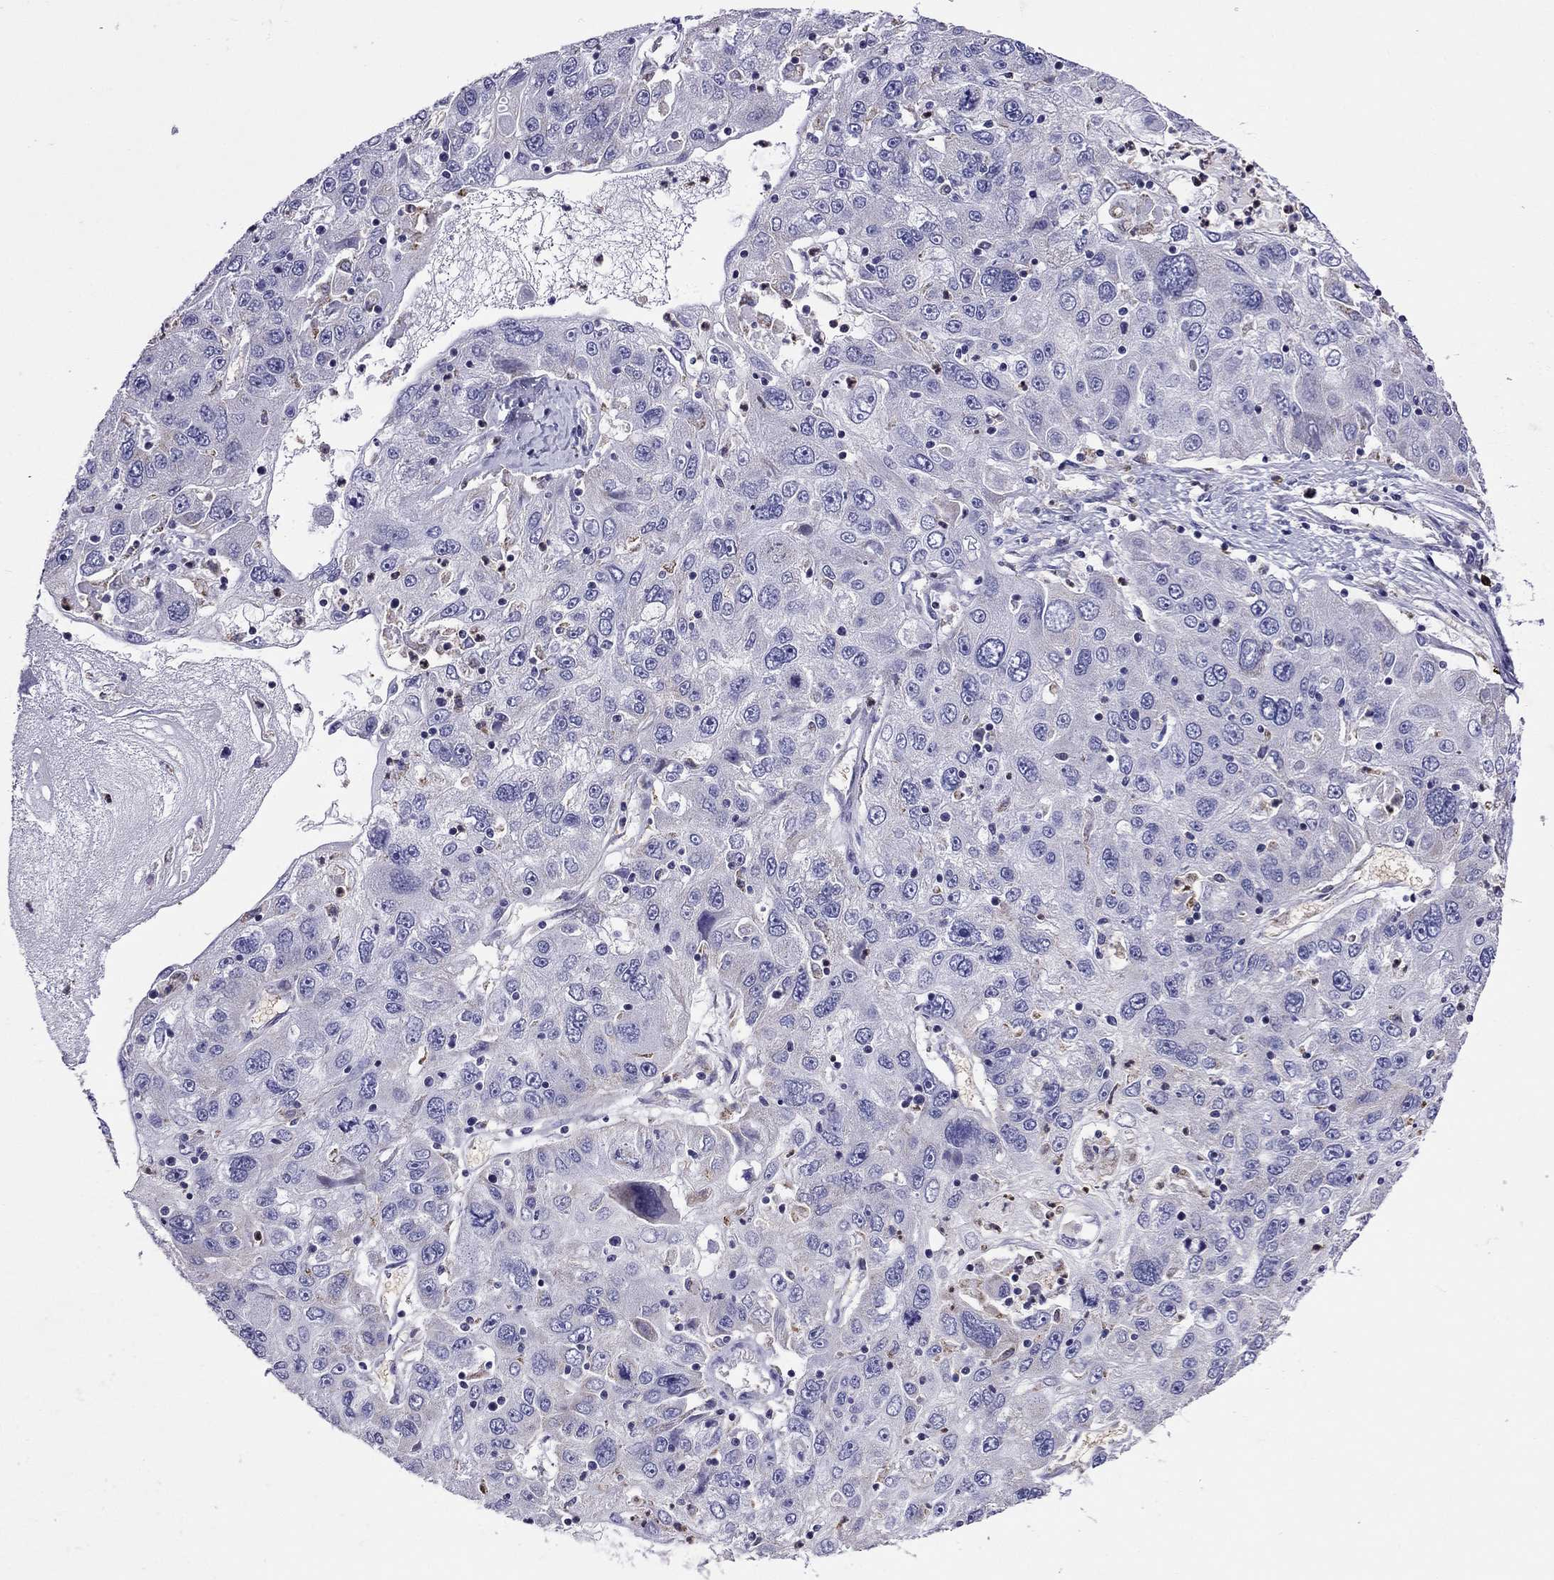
{"staining": {"intensity": "negative", "quantity": "none", "location": "none"}, "tissue": "stomach cancer", "cell_type": "Tumor cells", "image_type": "cancer", "snomed": [{"axis": "morphology", "description": "Adenocarcinoma, NOS"}, {"axis": "topography", "description": "Stomach"}], "caption": "Human stomach cancer (adenocarcinoma) stained for a protein using IHC exhibits no staining in tumor cells.", "gene": "SCG2", "patient": {"sex": "male", "age": 56}}